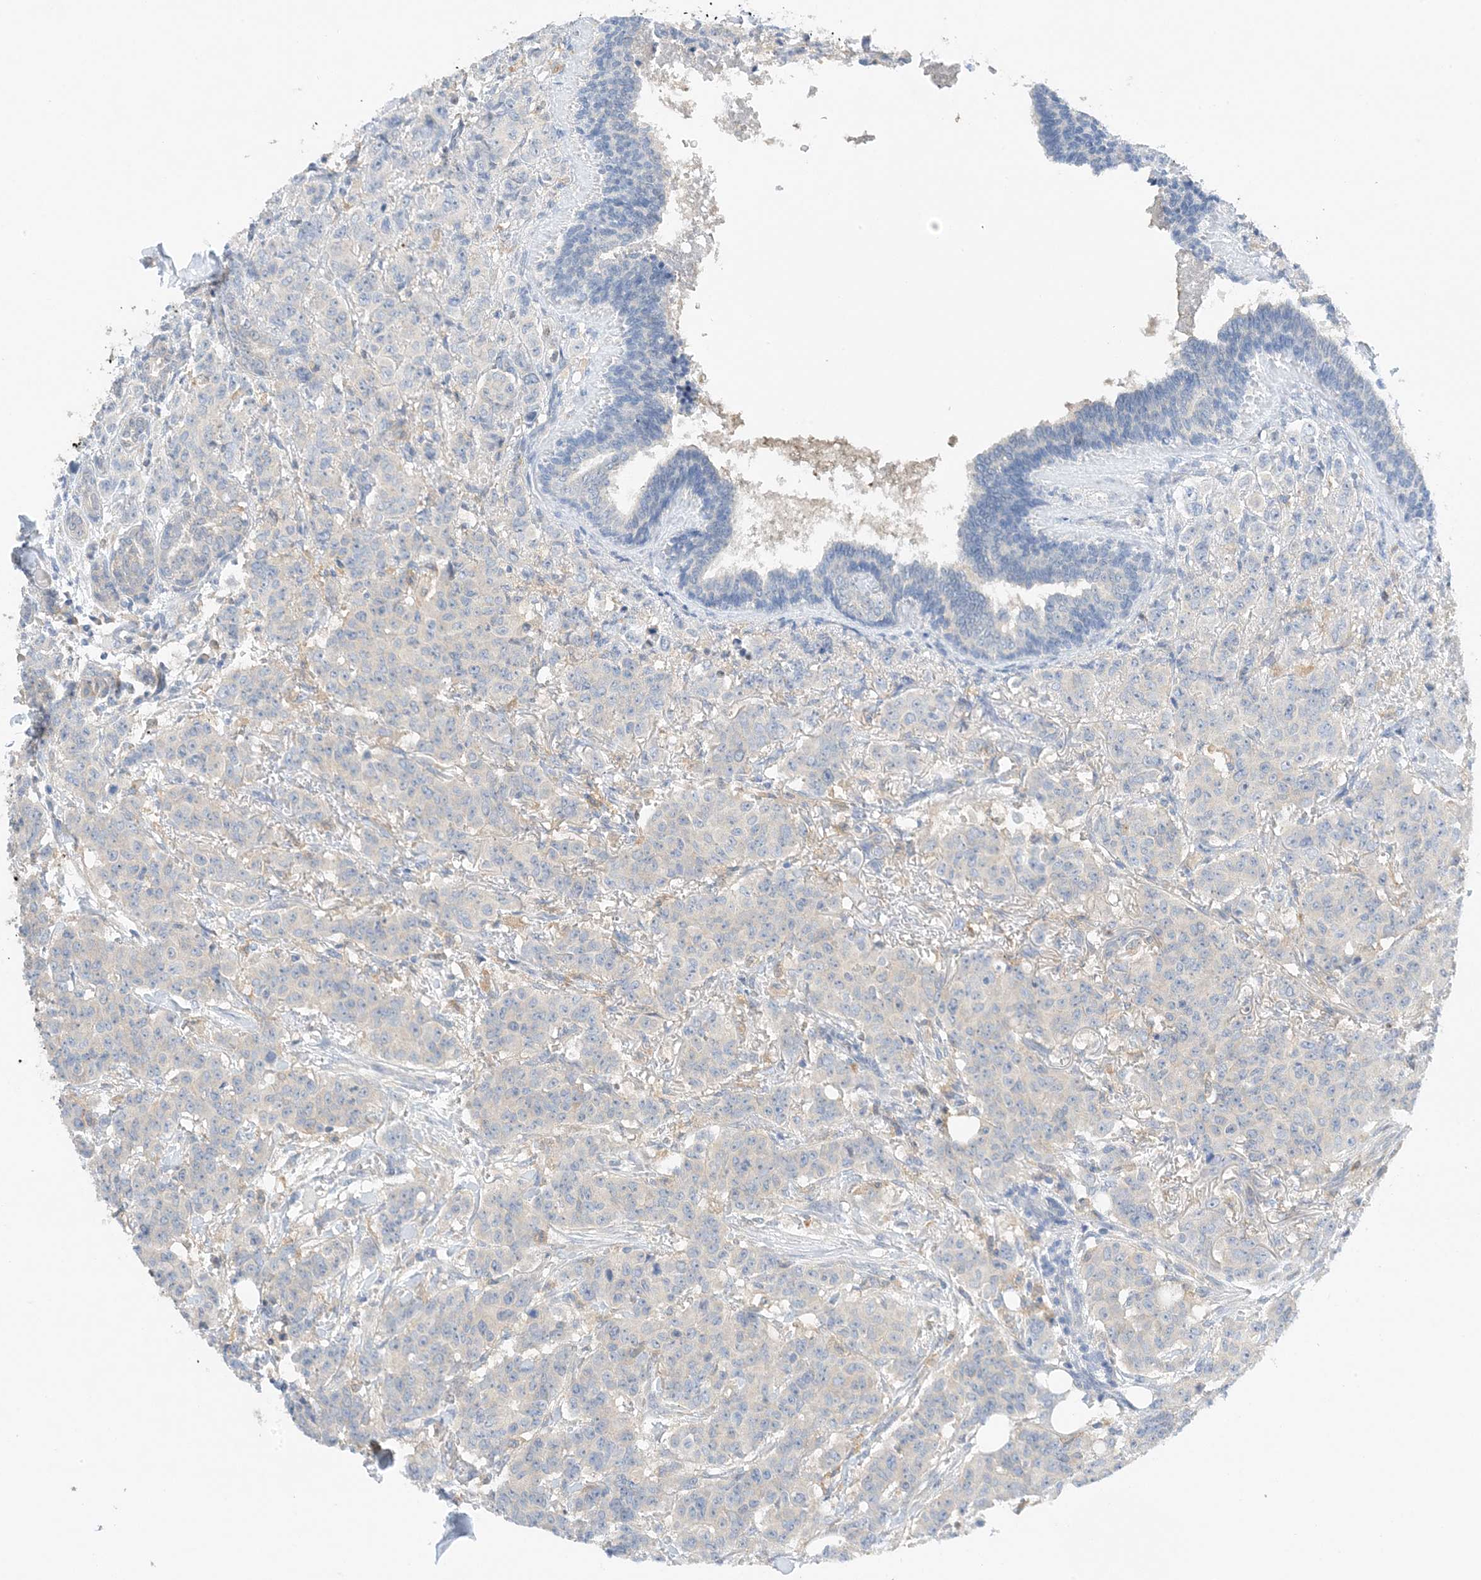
{"staining": {"intensity": "negative", "quantity": "none", "location": "none"}, "tissue": "breast cancer", "cell_type": "Tumor cells", "image_type": "cancer", "snomed": [{"axis": "morphology", "description": "Duct carcinoma"}, {"axis": "topography", "description": "Breast"}], "caption": "IHC of human breast cancer (infiltrating ductal carcinoma) exhibits no expression in tumor cells. Brightfield microscopy of immunohistochemistry stained with DAB (brown) and hematoxylin (blue), captured at high magnification.", "gene": "KIFBP", "patient": {"sex": "female", "age": 40}}